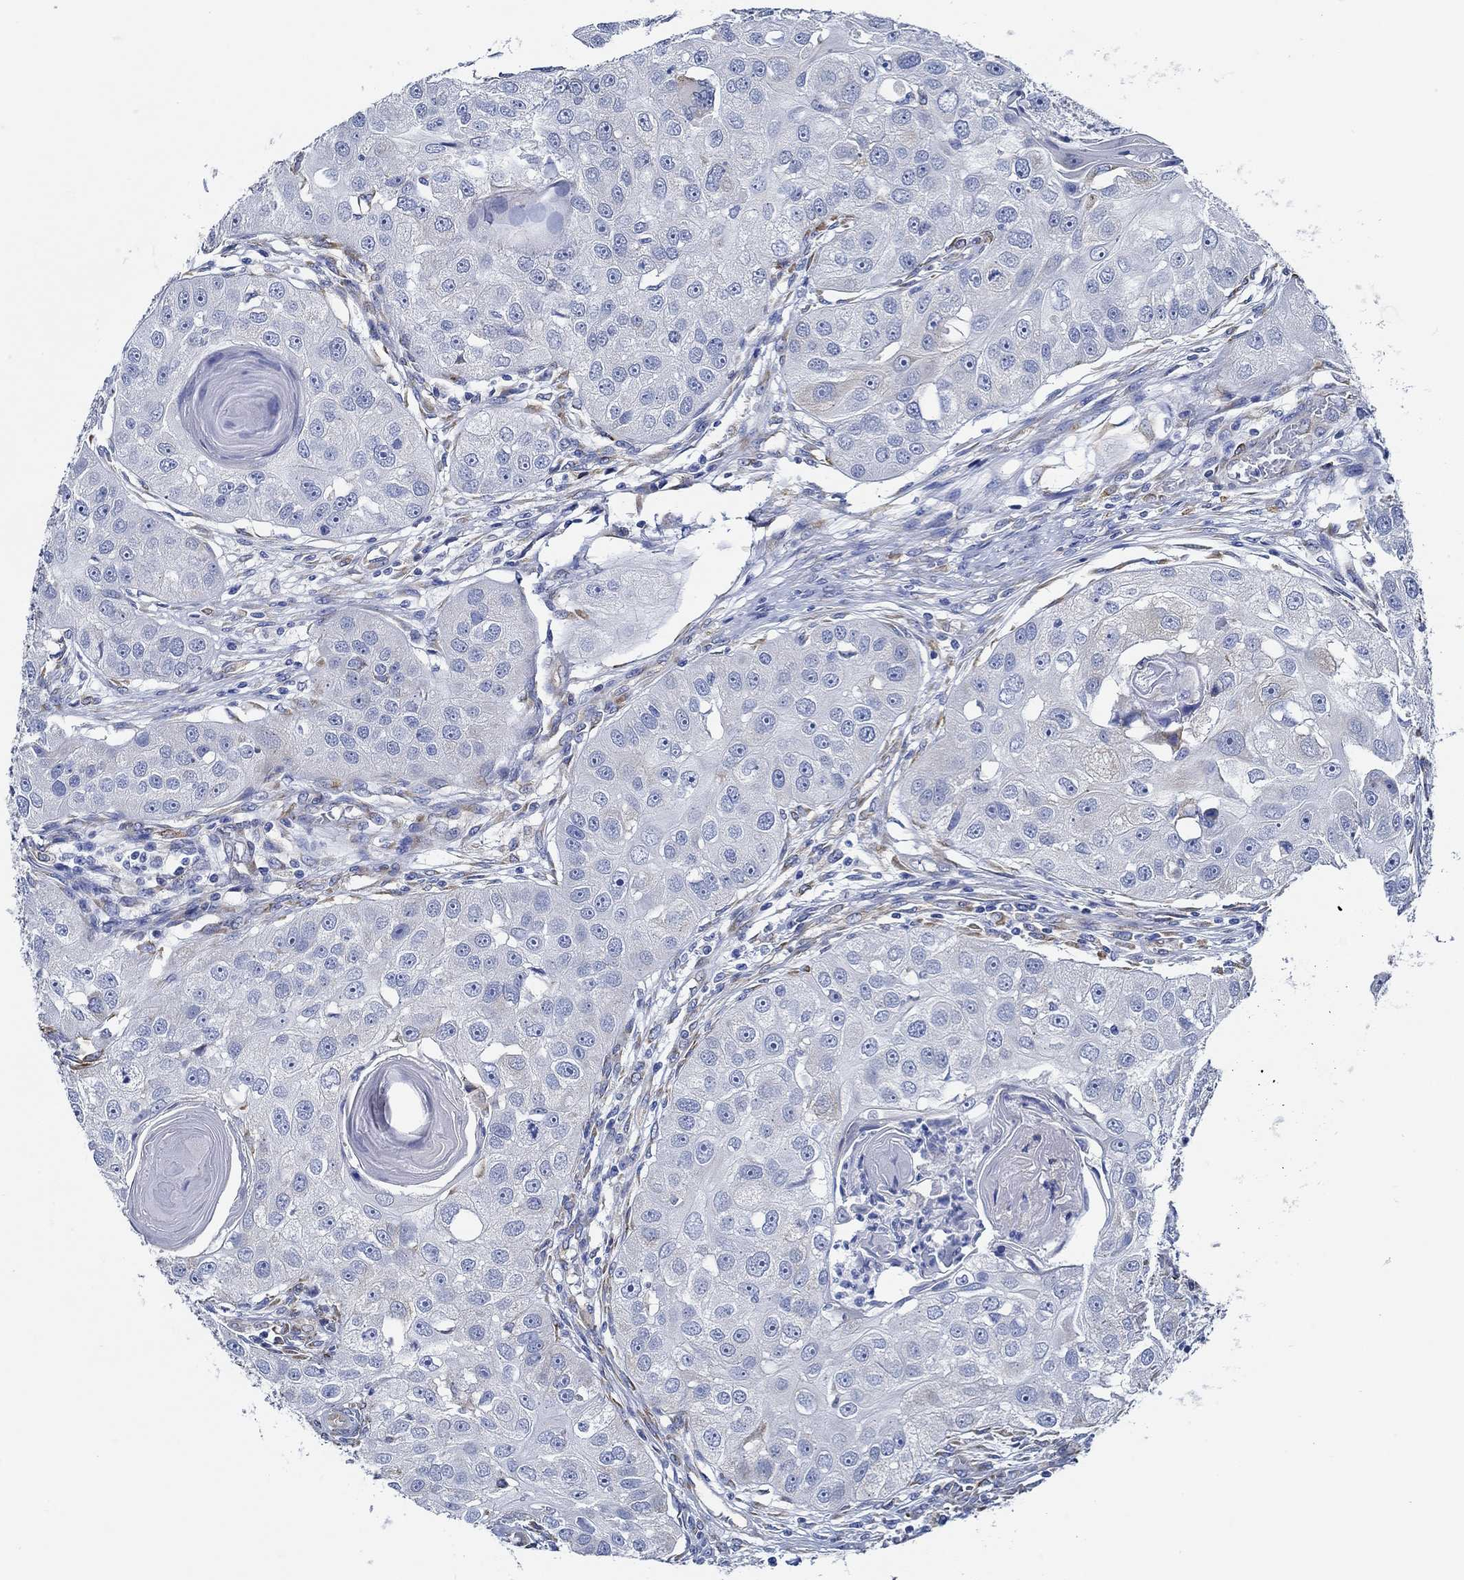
{"staining": {"intensity": "weak", "quantity": "<25%", "location": "cytoplasmic/membranous"}, "tissue": "head and neck cancer", "cell_type": "Tumor cells", "image_type": "cancer", "snomed": [{"axis": "morphology", "description": "Normal tissue, NOS"}, {"axis": "morphology", "description": "Squamous cell carcinoma, NOS"}, {"axis": "topography", "description": "Skeletal muscle"}, {"axis": "topography", "description": "Head-Neck"}], "caption": "This is an immunohistochemistry photomicrograph of head and neck squamous cell carcinoma. There is no positivity in tumor cells.", "gene": "HECW2", "patient": {"sex": "male", "age": 51}}